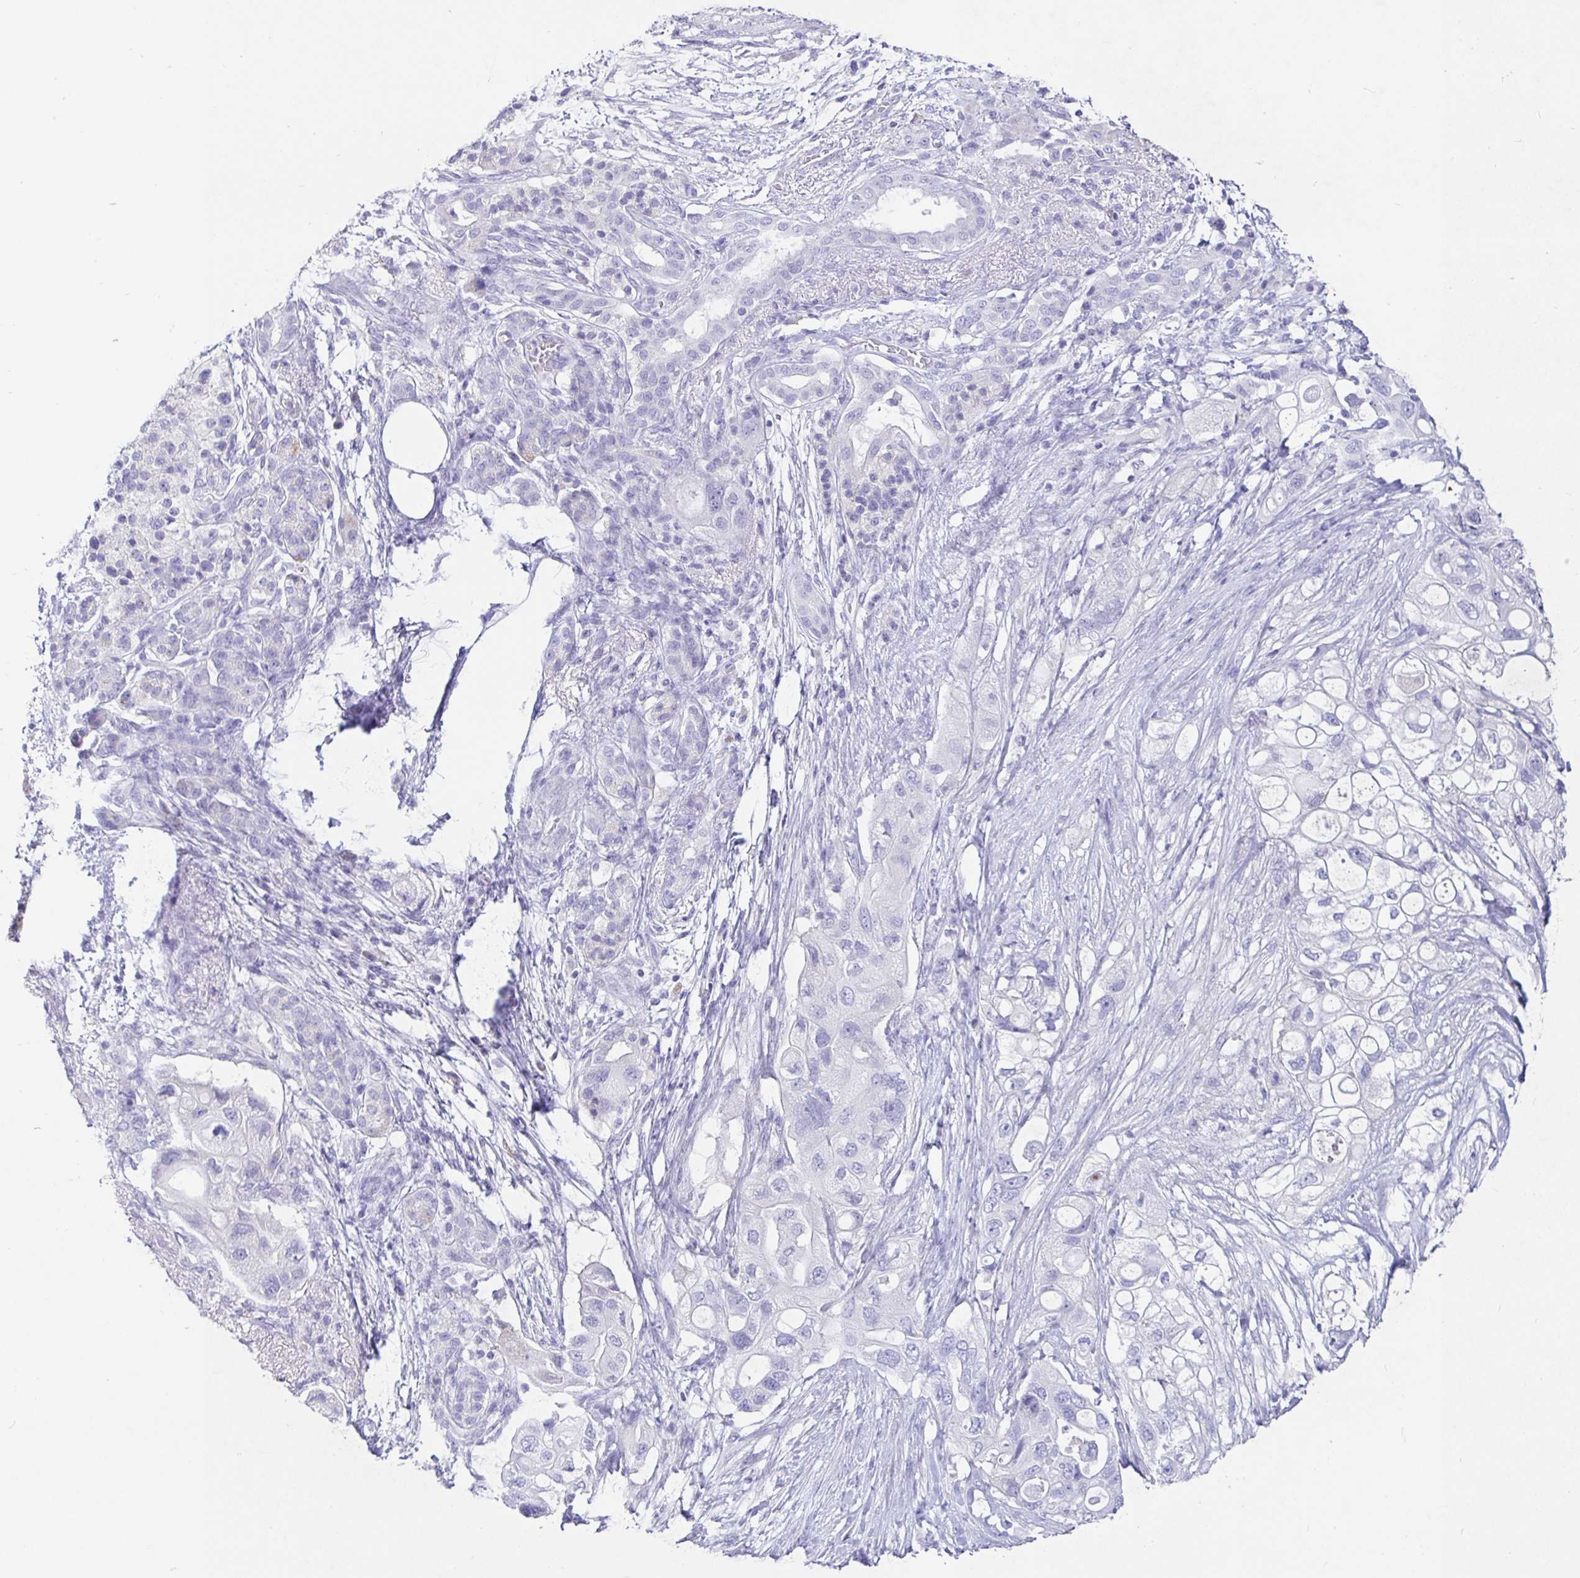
{"staining": {"intensity": "negative", "quantity": "none", "location": "none"}, "tissue": "pancreatic cancer", "cell_type": "Tumor cells", "image_type": "cancer", "snomed": [{"axis": "morphology", "description": "Adenocarcinoma, NOS"}, {"axis": "topography", "description": "Pancreas"}], "caption": "The micrograph reveals no significant positivity in tumor cells of pancreatic adenocarcinoma.", "gene": "TPTE", "patient": {"sex": "female", "age": 72}}